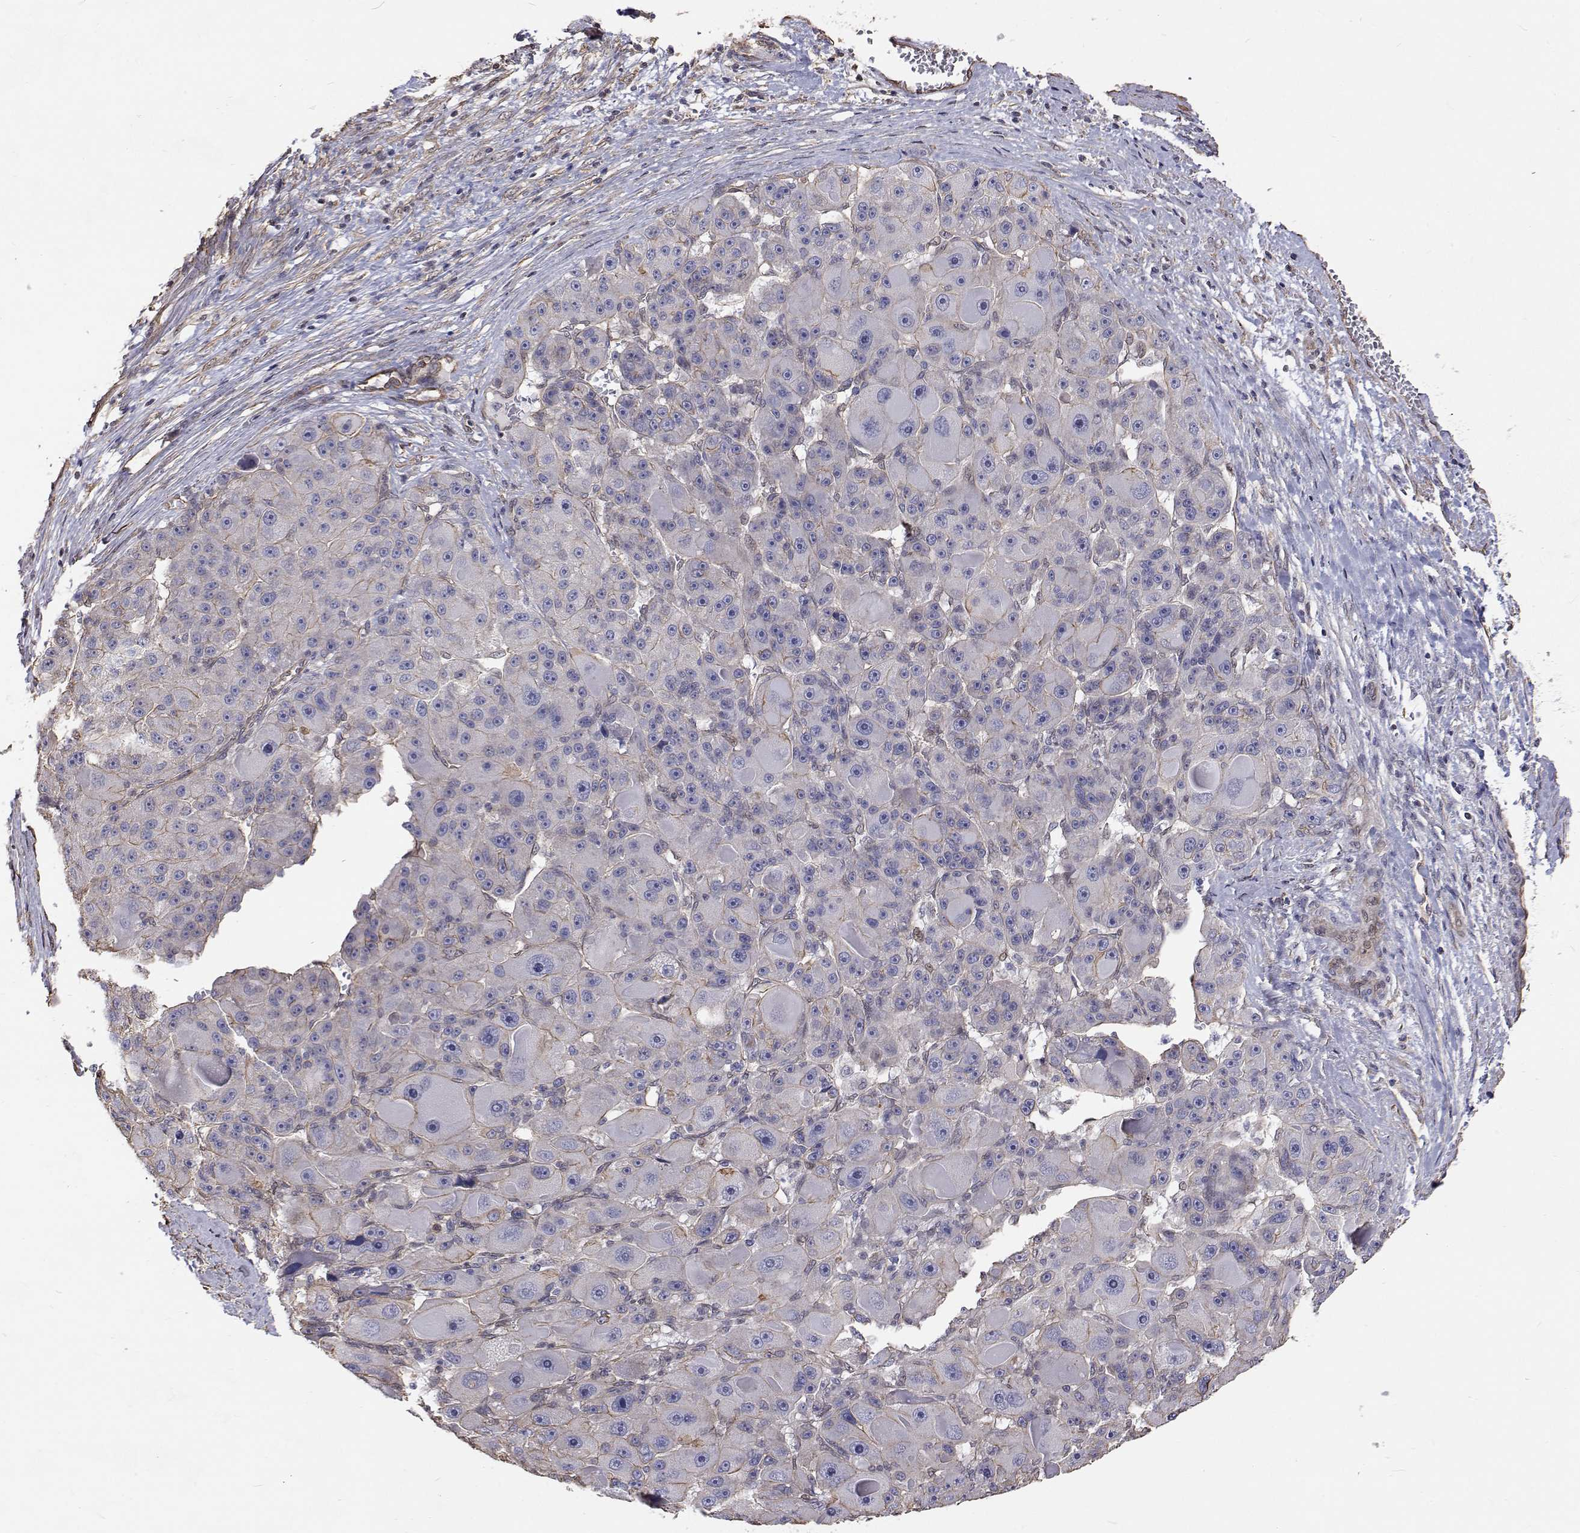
{"staining": {"intensity": "negative", "quantity": "none", "location": "none"}, "tissue": "liver cancer", "cell_type": "Tumor cells", "image_type": "cancer", "snomed": [{"axis": "morphology", "description": "Carcinoma, Hepatocellular, NOS"}, {"axis": "topography", "description": "Liver"}], "caption": "High magnification brightfield microscopy of liver cancer stained with DAB (brown) and counterstained with hematoxylin (blue): tumor cells show no significant staining.", "gene": "GSDMA", "patient": {"sex": "male", "age": 76}}